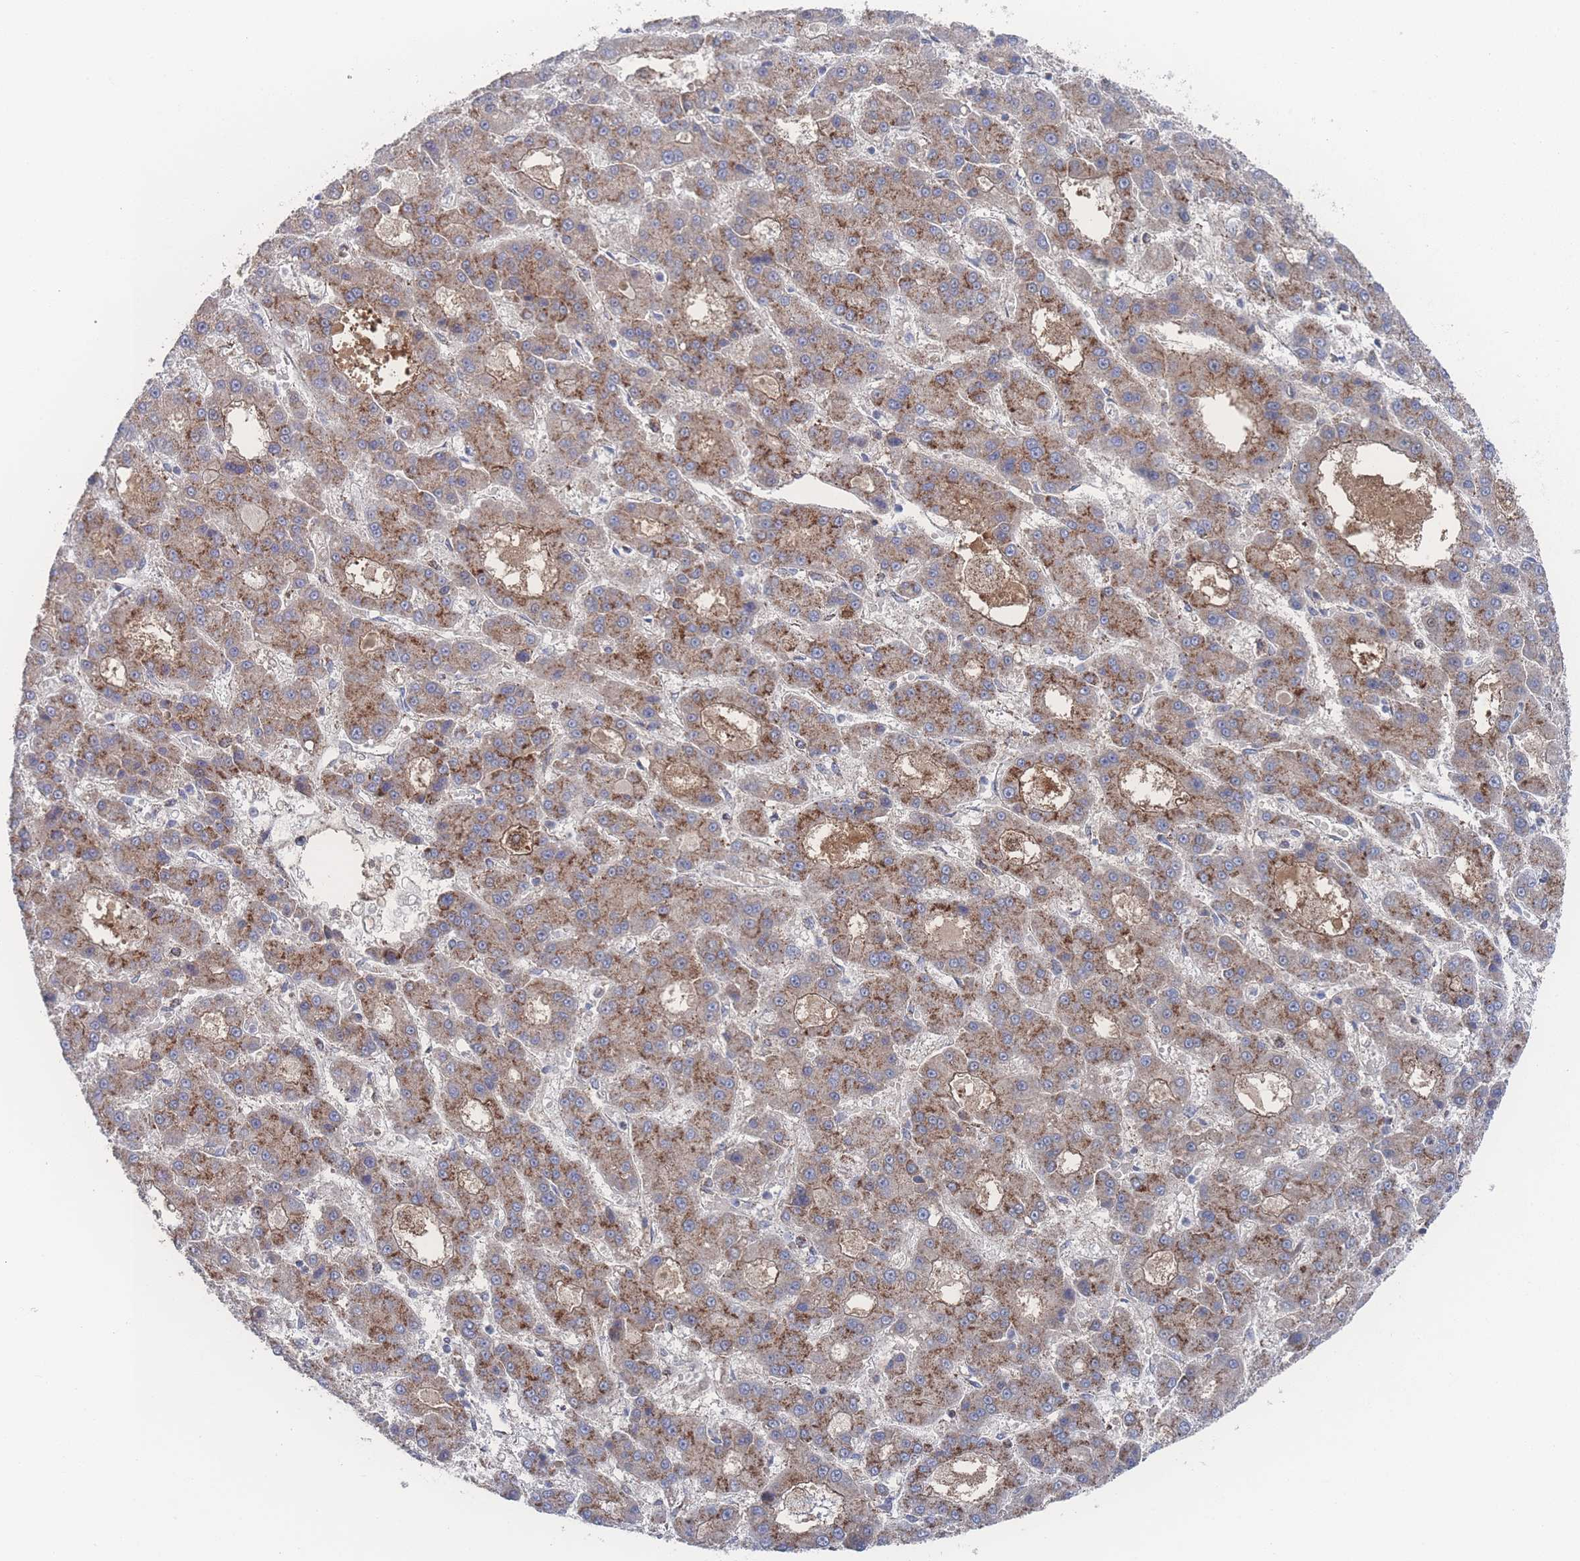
{"staining": {"intensity": "moderate", "quantity": ">75%", "location": "cytoplasmic/membranous"}, "tissue": "liver cancer", "cell_type": "Tumor cells", "image_type": "cancer", "snomed": [{"axis": "morphology", "description": "Carcinoma, Hepatocellular, NOS"}, {"axis": "topography", "description": "Liver"}], "caption": "Moderate cytoplasmic/membranous protein expression is appreciated in about >75% of tumor cells in liver hepatocellular carcinoma. (DAB (3,3'-diaminobenzidine) = brown stain, brightfield microscopy at high magnification).", "gene": "PEX14", "patient": {"sex": "male", "age": 70}}